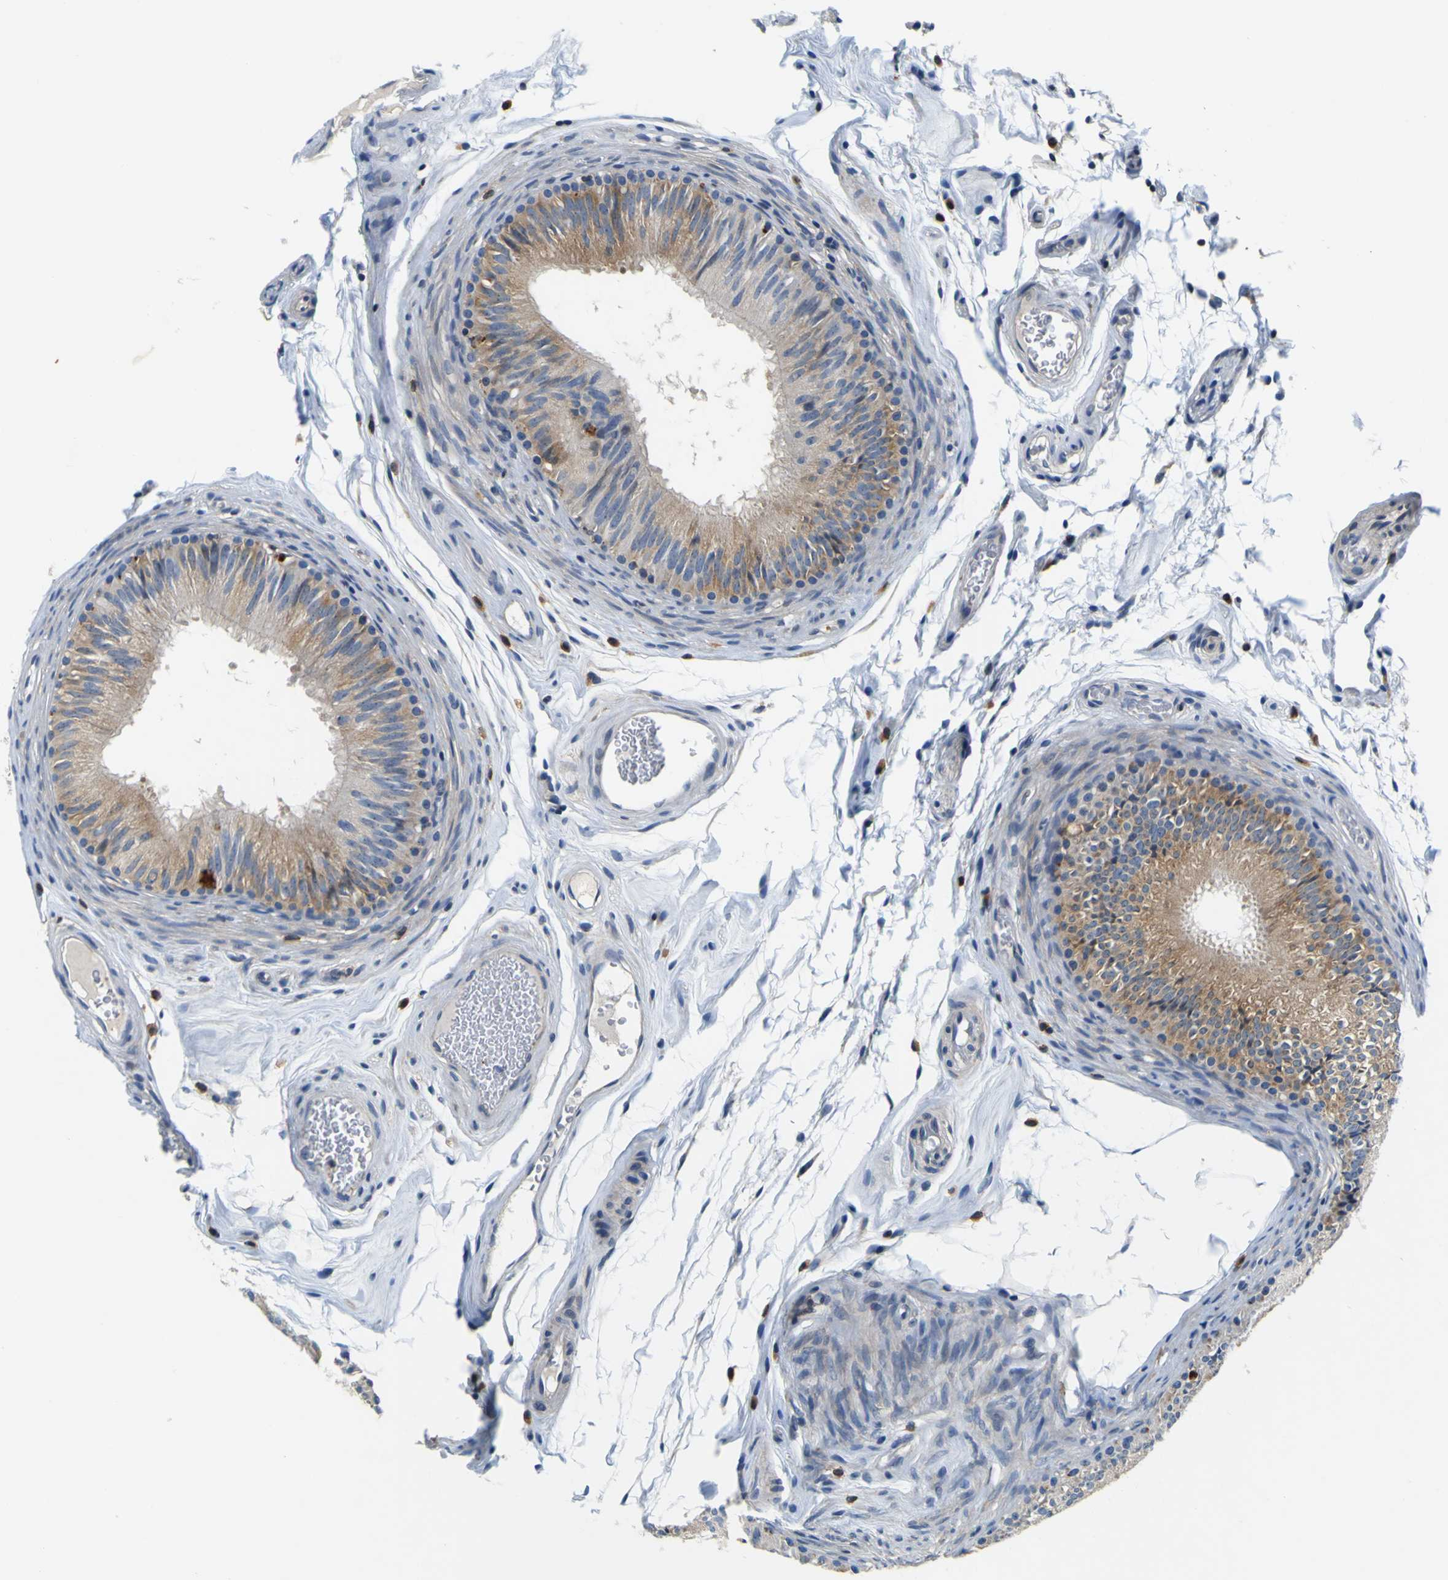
{"staining": {"intensity": "moderate", "quantity": ">75%", "location": "cytoplasmic/membranous"}, "tissue": "epididymis", "cell_type": "Glandular cells", "image_type": "normal", "snomed": [{"axis": "morphology", "description": "Normal tissue, NOS"}, {"axis": "topography", "description": "Epididymis"}], "caption": "Immunohistochemistry (IHC) micrograph of benign epididymis stained for a protein (brown), which shows medium levels of moderate cytoplasmic/membranous staining in about >75% of glandular cells.", "gene": "TNIK", "patient": {"sex": "male", "age": 36}}